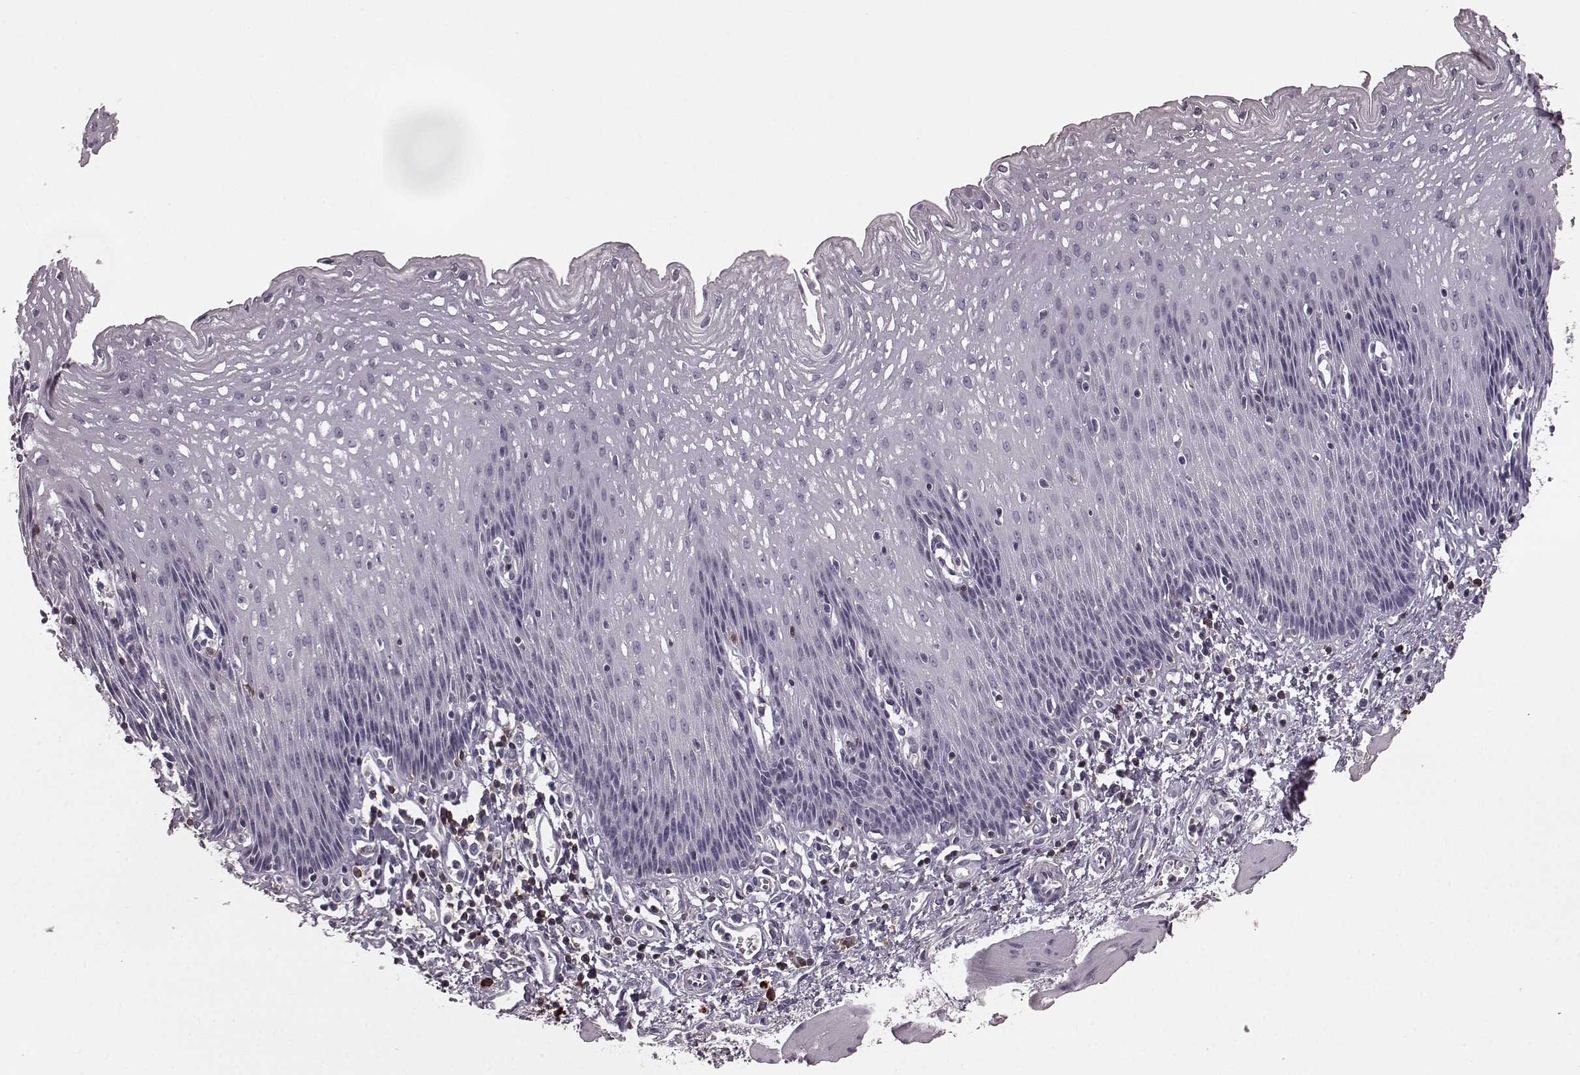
{"staining": {"intensity": "negative", "quantity": "none", "location": "none"}, "tissue": "esophagus", "cell_type": "Squamous epithelial cells", "image_type": "normal", "snomed": [{"axis": "morphology", "description": "Normal tissue, NOS"}, {"axis": "topography", "description": "Esophagus"}], "caption": "DAB immunohistochemical staining of unremarkable esophagus displays no significant staining in squamous epithelial cells. (Stains: DAB immunohistochemistry with hematoxylin counter stain, Microscopy: brightfield microscopy at high magnification).", "gene": "CD28", "patient": {"sex": "female", "age": 64}}